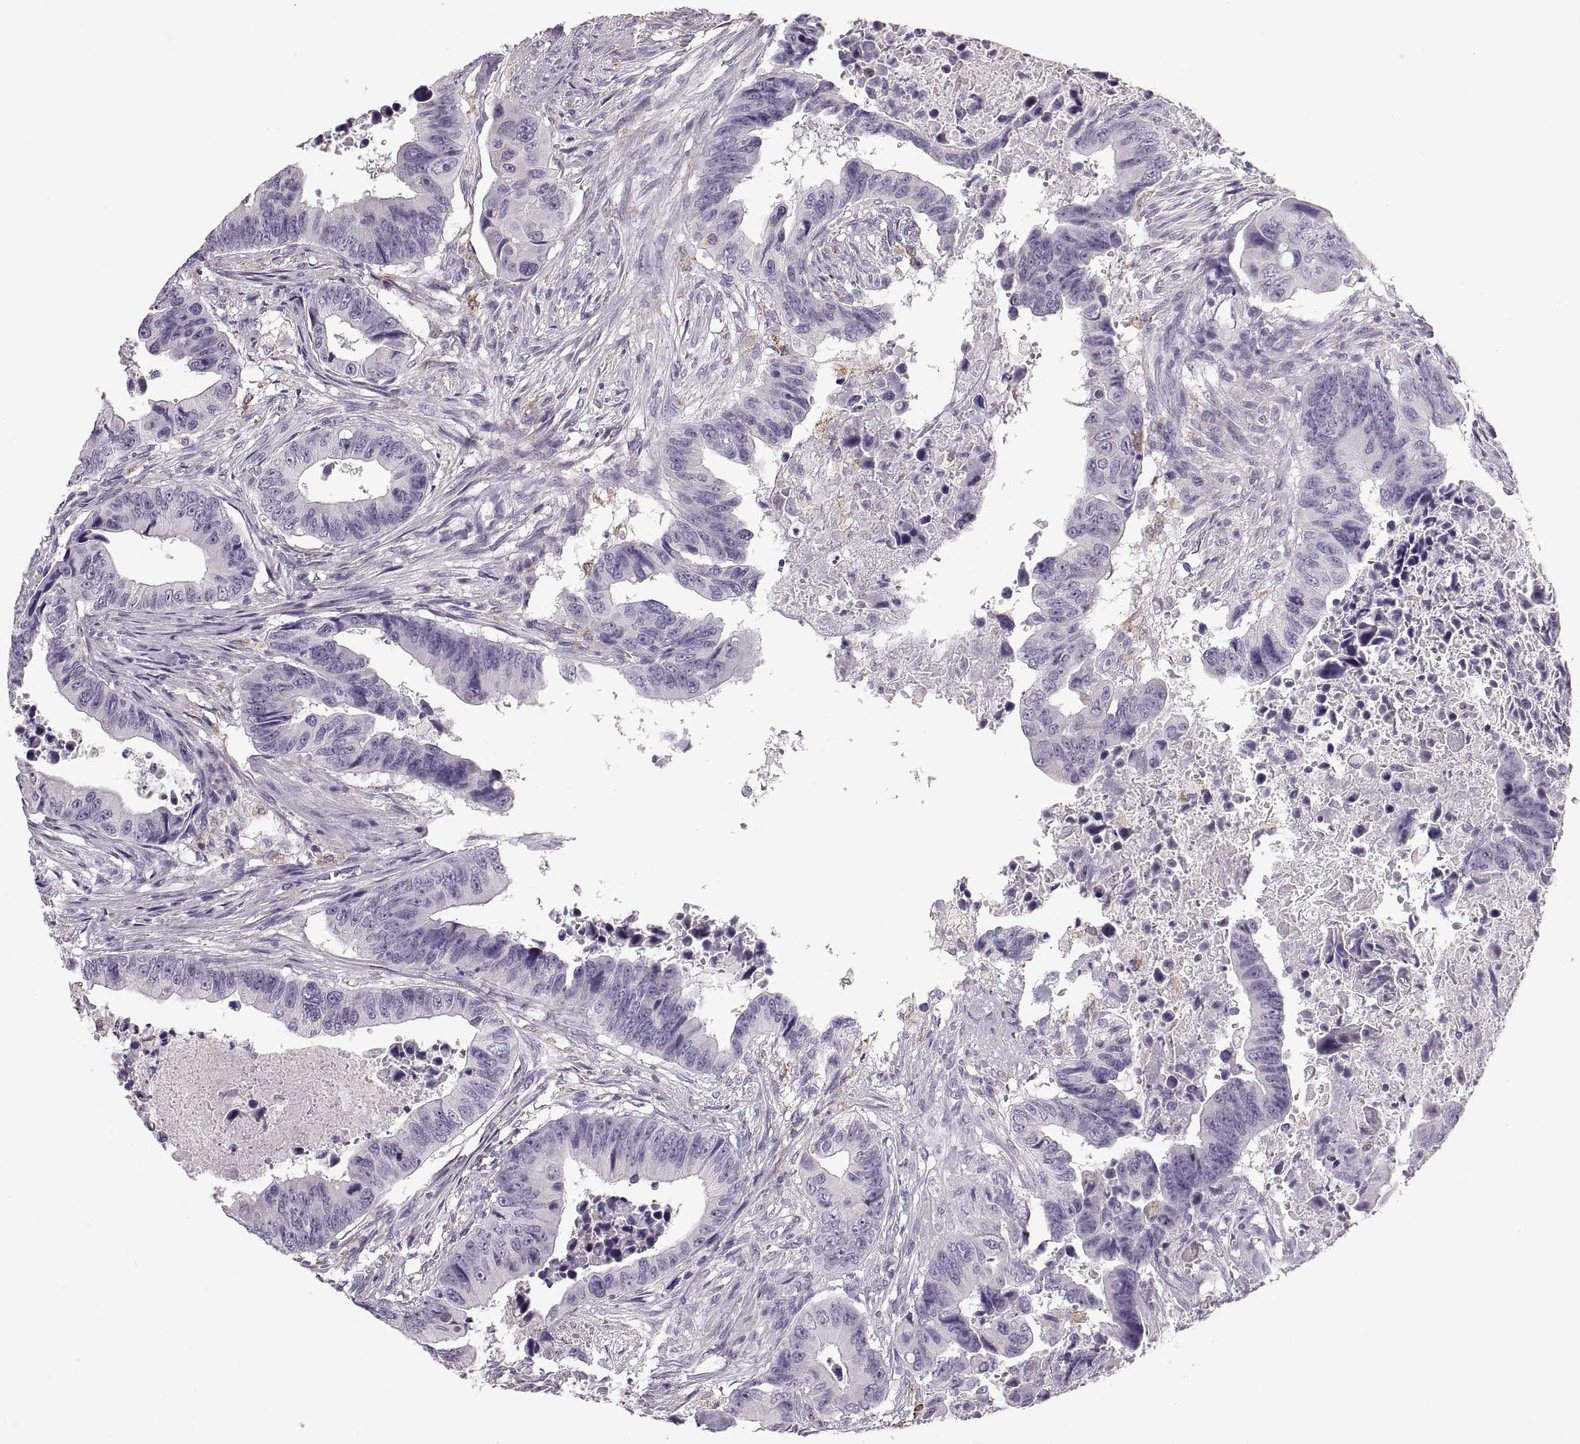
{"staining": {"intensity": "negative", "quantity": "none", "location": "none"}, "tissue": "colorectal cancer", "cell_type": "Tumor cells", "image_type": "cancer", "snomed": [{"axis": "morphology", "description": "Adenocarcinoma, NOS"}, {"axis": "topography", "description": "Colon"}], "caption": "DAB immunohistochemical staining of human adenocarcinoma (colorectal) exhibits no significant staining in tumor cells.", "gene": "COL9A3", "patient": {"sex": "female", "age": 87}}